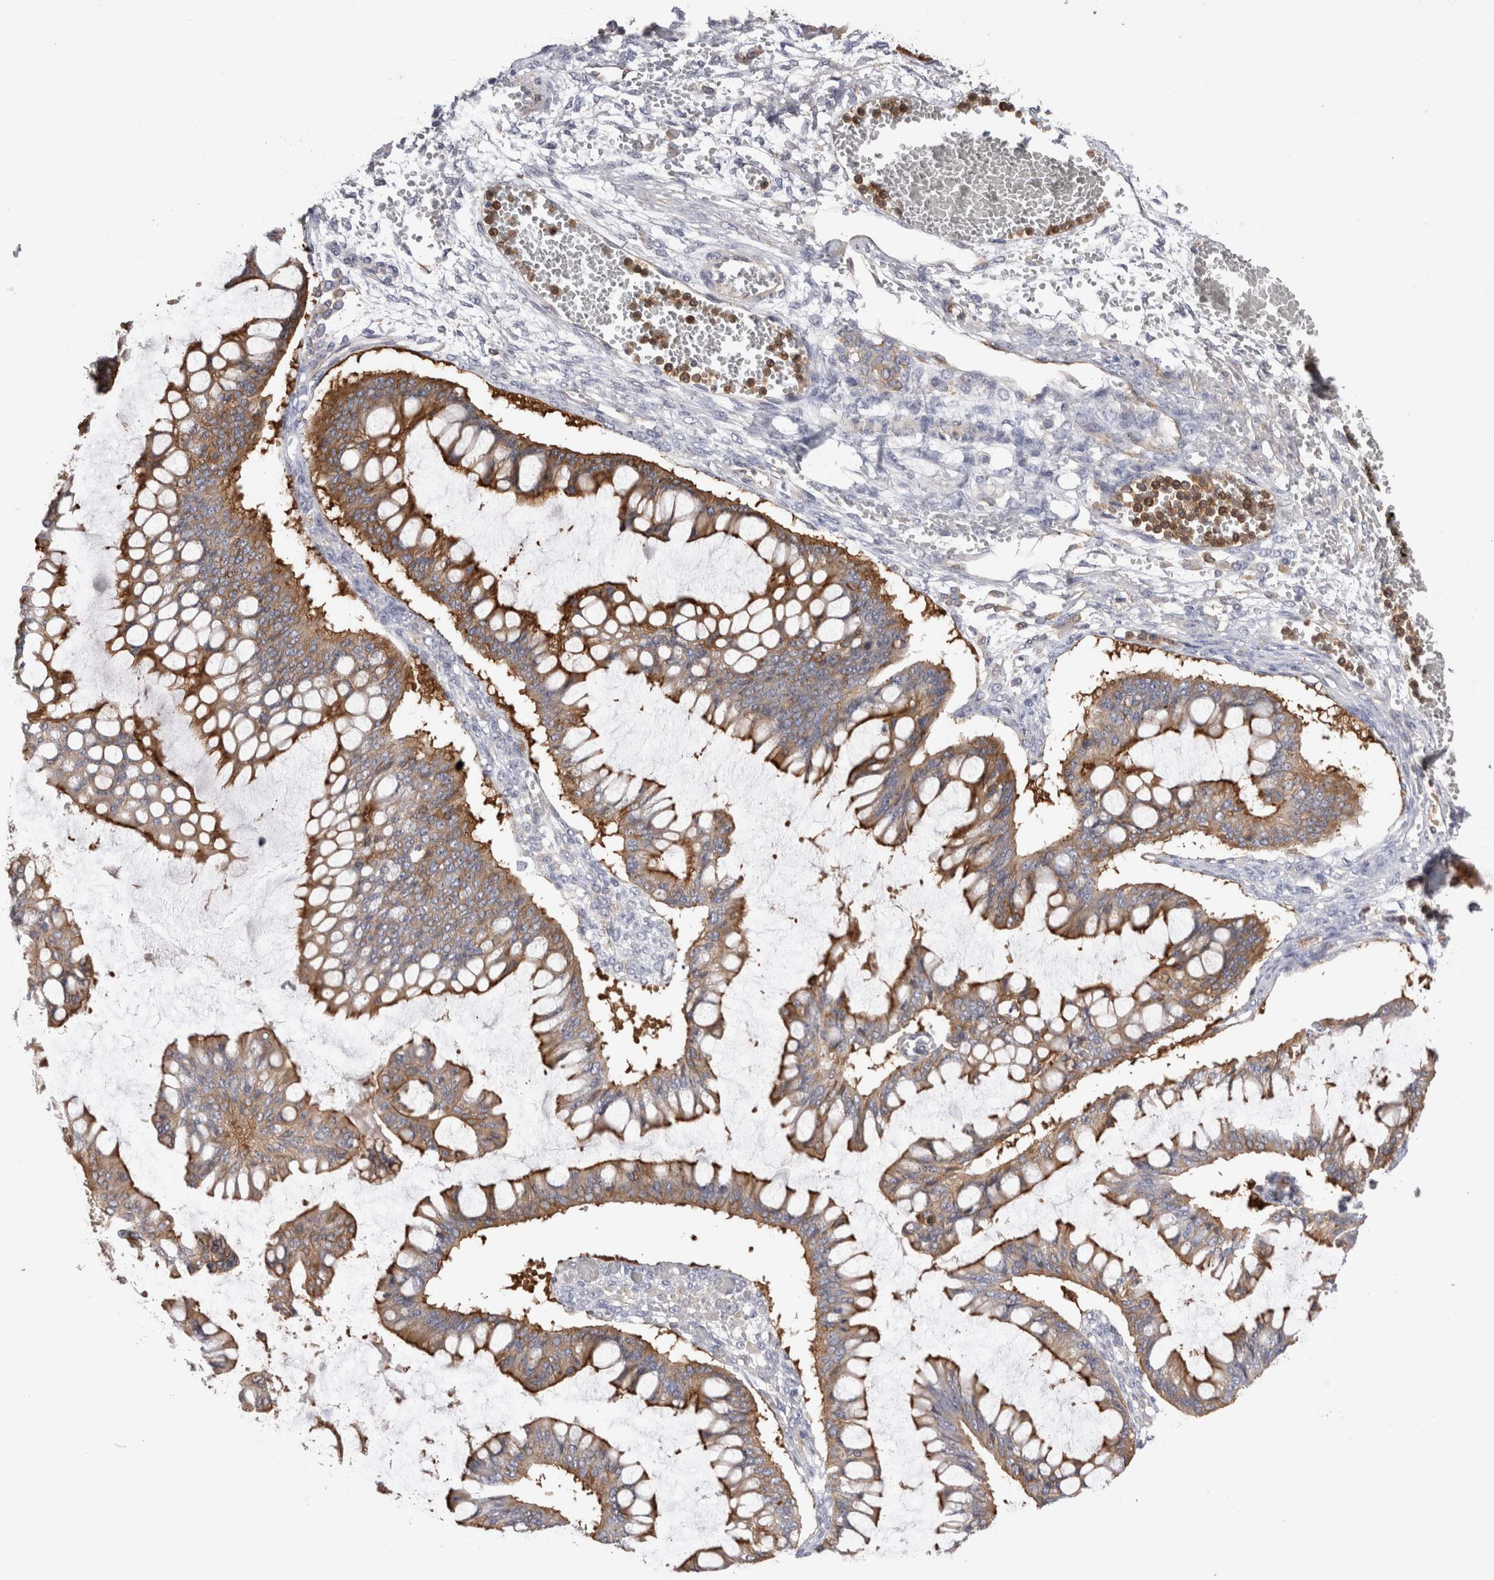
{"staining": {"intensity": "strong", "quantity": ">75%", "location": "cytoplasmic/membranous"}, "tissue": "ovarian cancer", "cell_type": "Tumor cells", "image_type": "cancer", "snomed": [{"axis": "morphology", "description": "Cystadenocarcinoma, mucinous, NOS"}, {"axis": "topography", "description": "Ovary"}], "caption": "Mucinous cystadenocarcinoma (ovarian) was stained to show a protein in brown. There is high levels of strong cytoplasmic/membranous expression in about >75% of tumor cells.", "gene": "RAB11FIP1", "patient": {"sex": "female", "age": 73}}